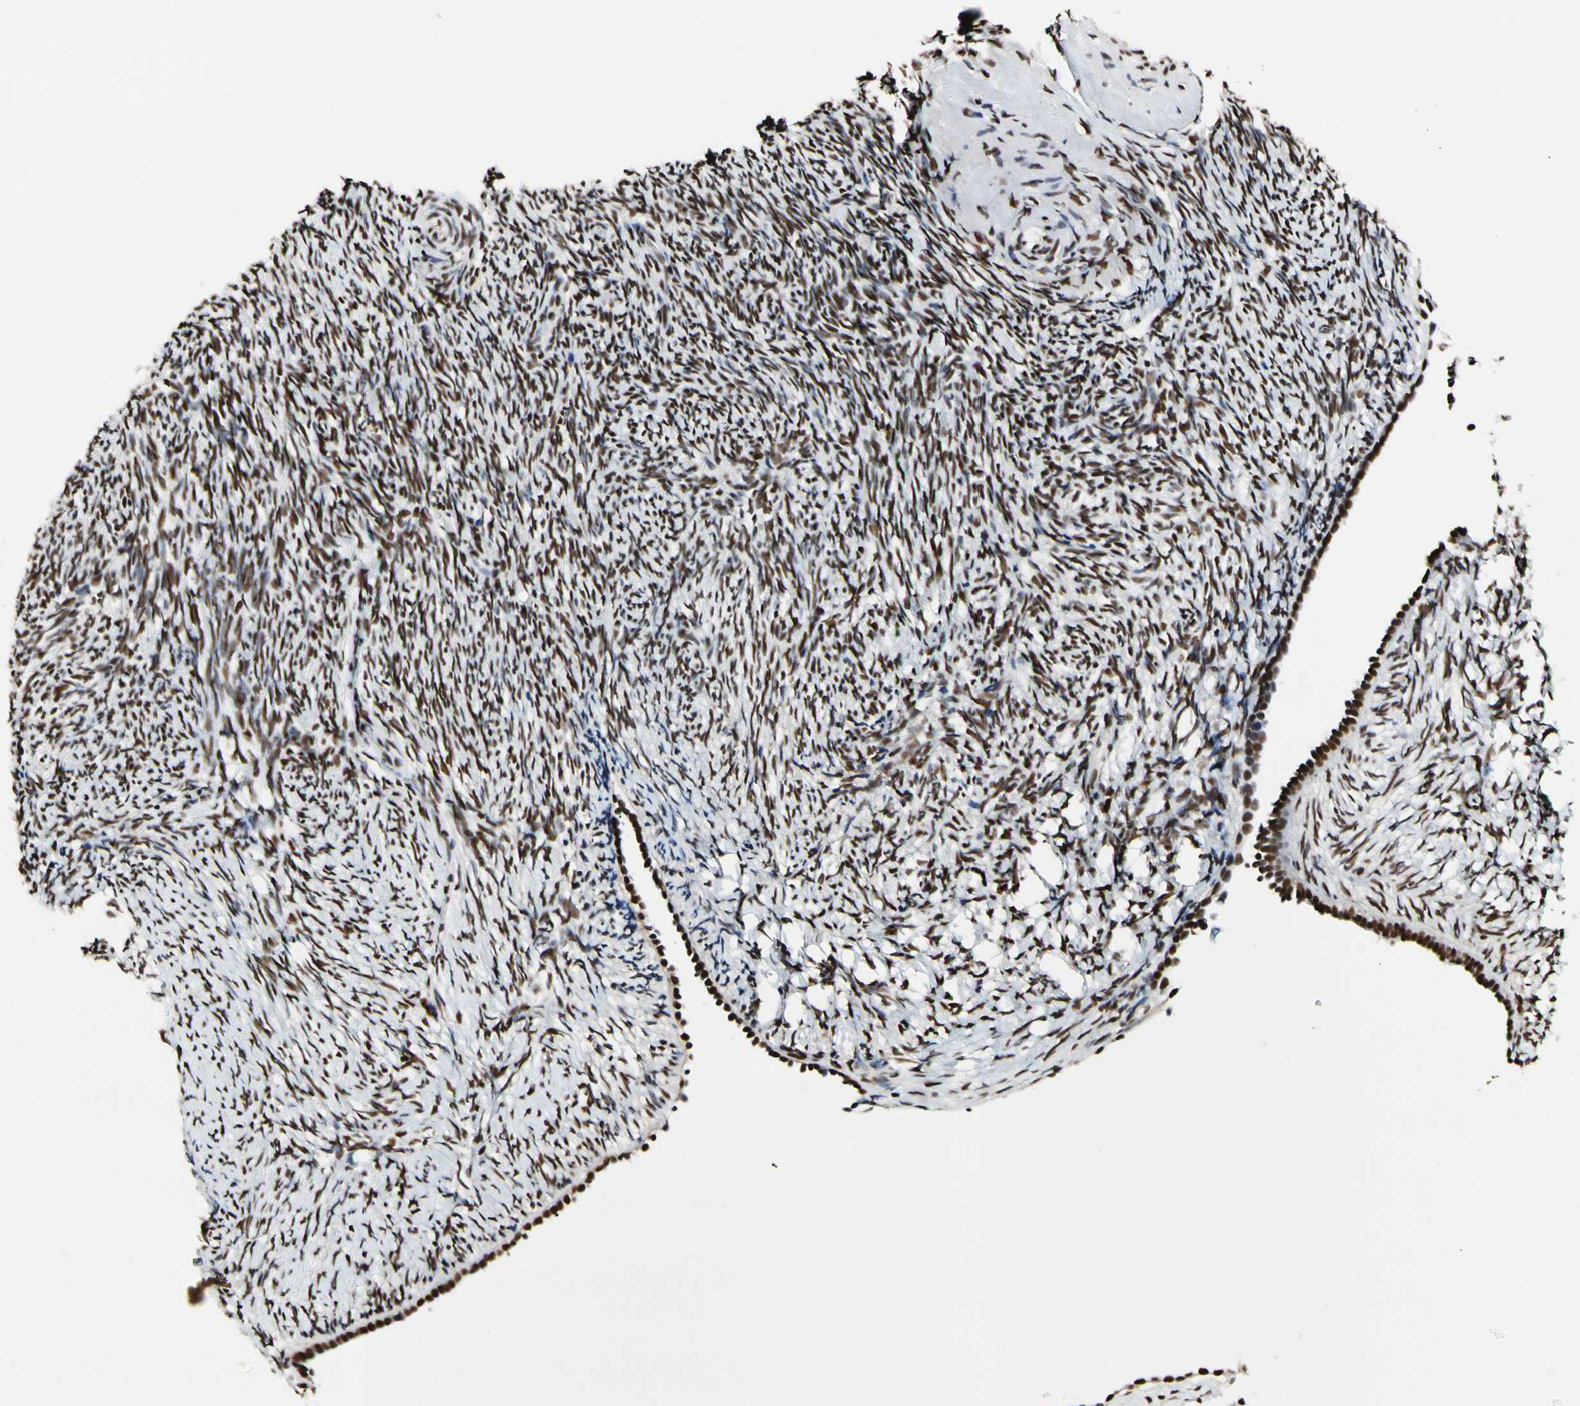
{"staining": {"intensity": "moderate", "quantity": ">75%", "location": "nuclear"}, "tissue": "ovary", "cell_type": "Ovarian stroma cells", "image_type": "normal", "snomed": [{"axis": "morphology", "description": "Normal tissue, NOS"}, {"axis": "topography", "description": "Ovary"}], "caption": "Ovary stained for a protein demonstrates moderate nuclear positivity in ovarian stroma cells.", "gene": "NFIA", "patient": {"sex": "female", "age": 60}}